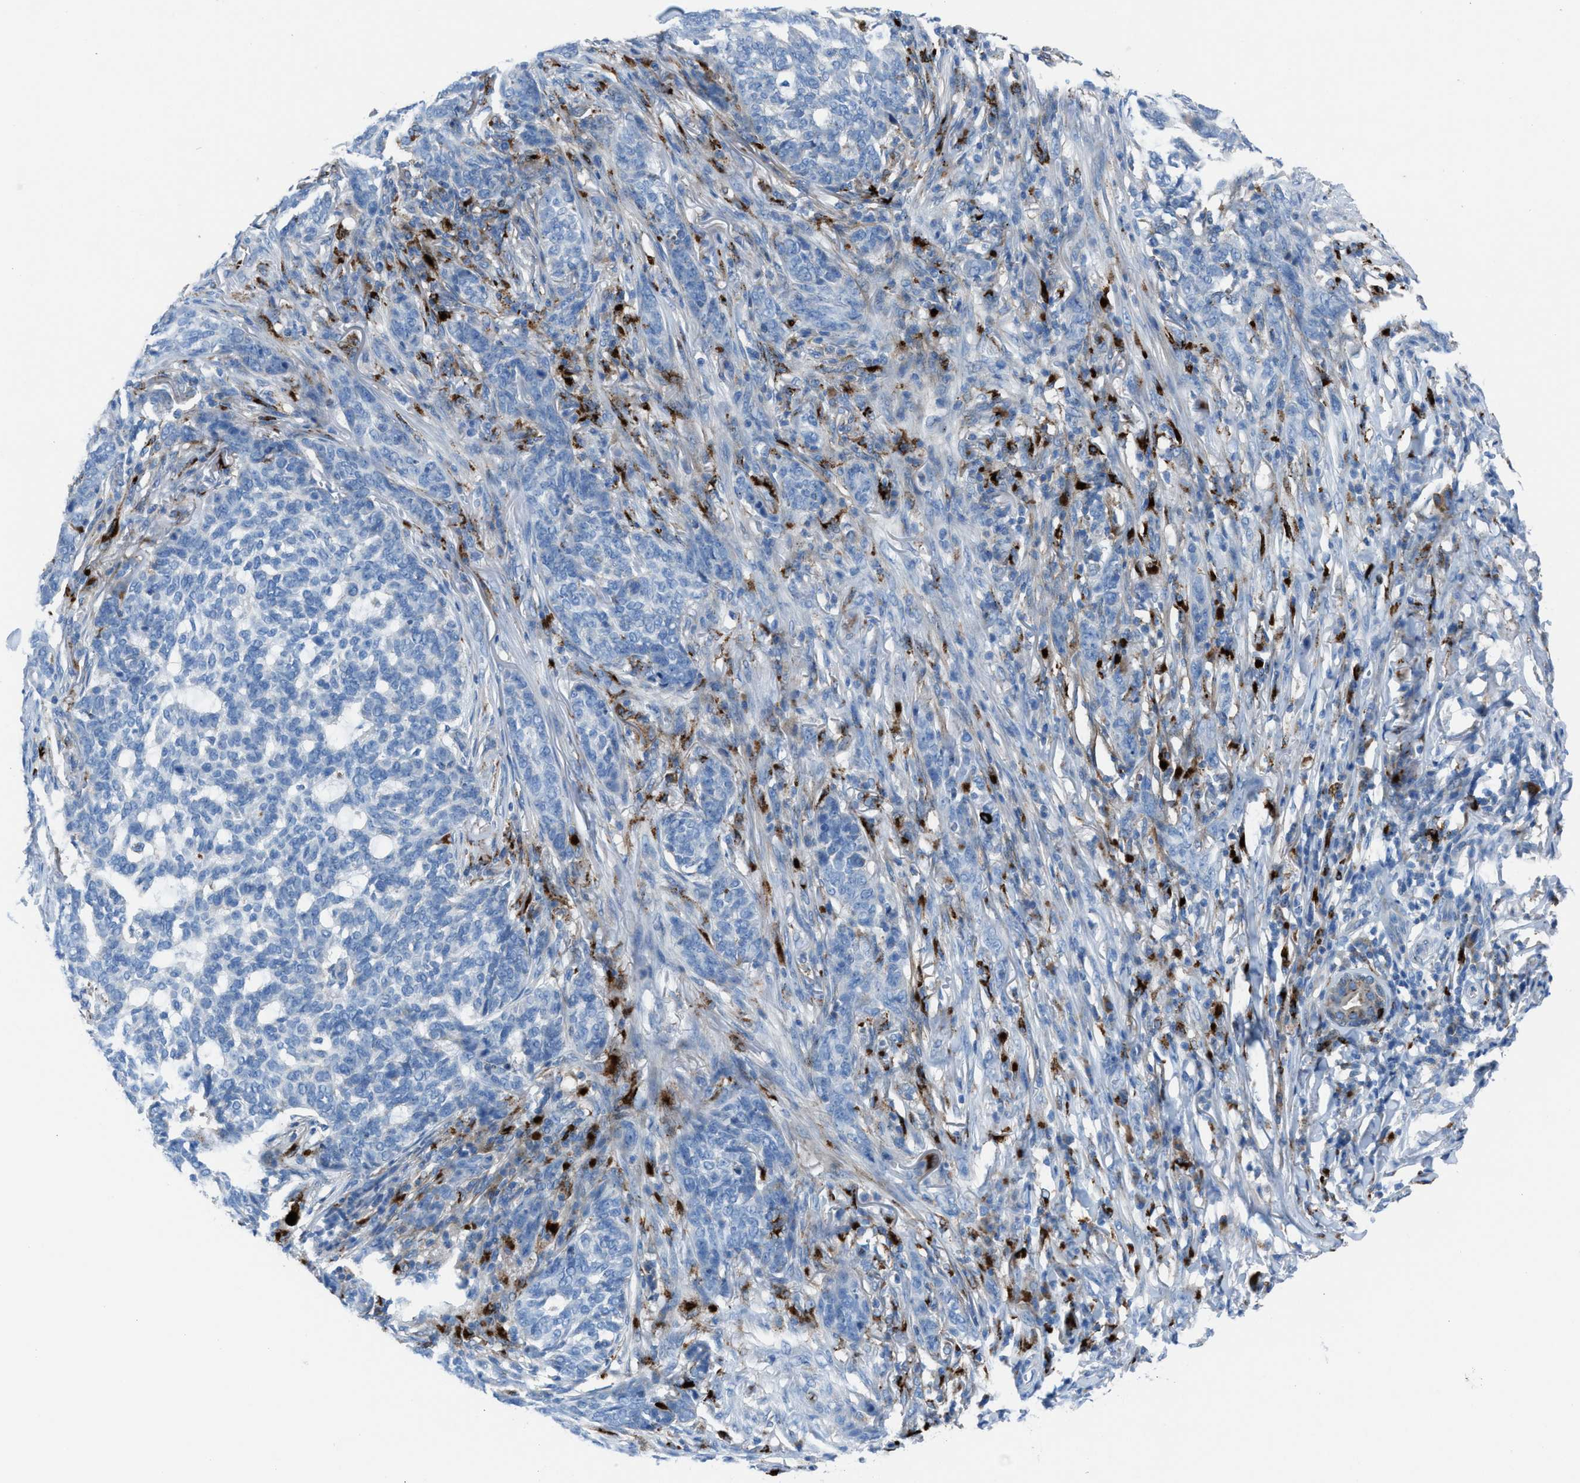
{"staining": {"intensity": "negative", "quantity": "none", "location": "none"}, "tissue": "skin cancer", "cell_type": "Tumor cells", "image_type": "cancer", "snomed": [{"axis": "morphology", "description": "Basal cell carcinoma"}, {"axis": "topography", "description": "Skin"}], "caption": "Tumor cells show no significant protein expression in skin cancer (basal cell carcinoma).", "gene": "CD1B", "patient": {"sex": "male", "age": 85}}